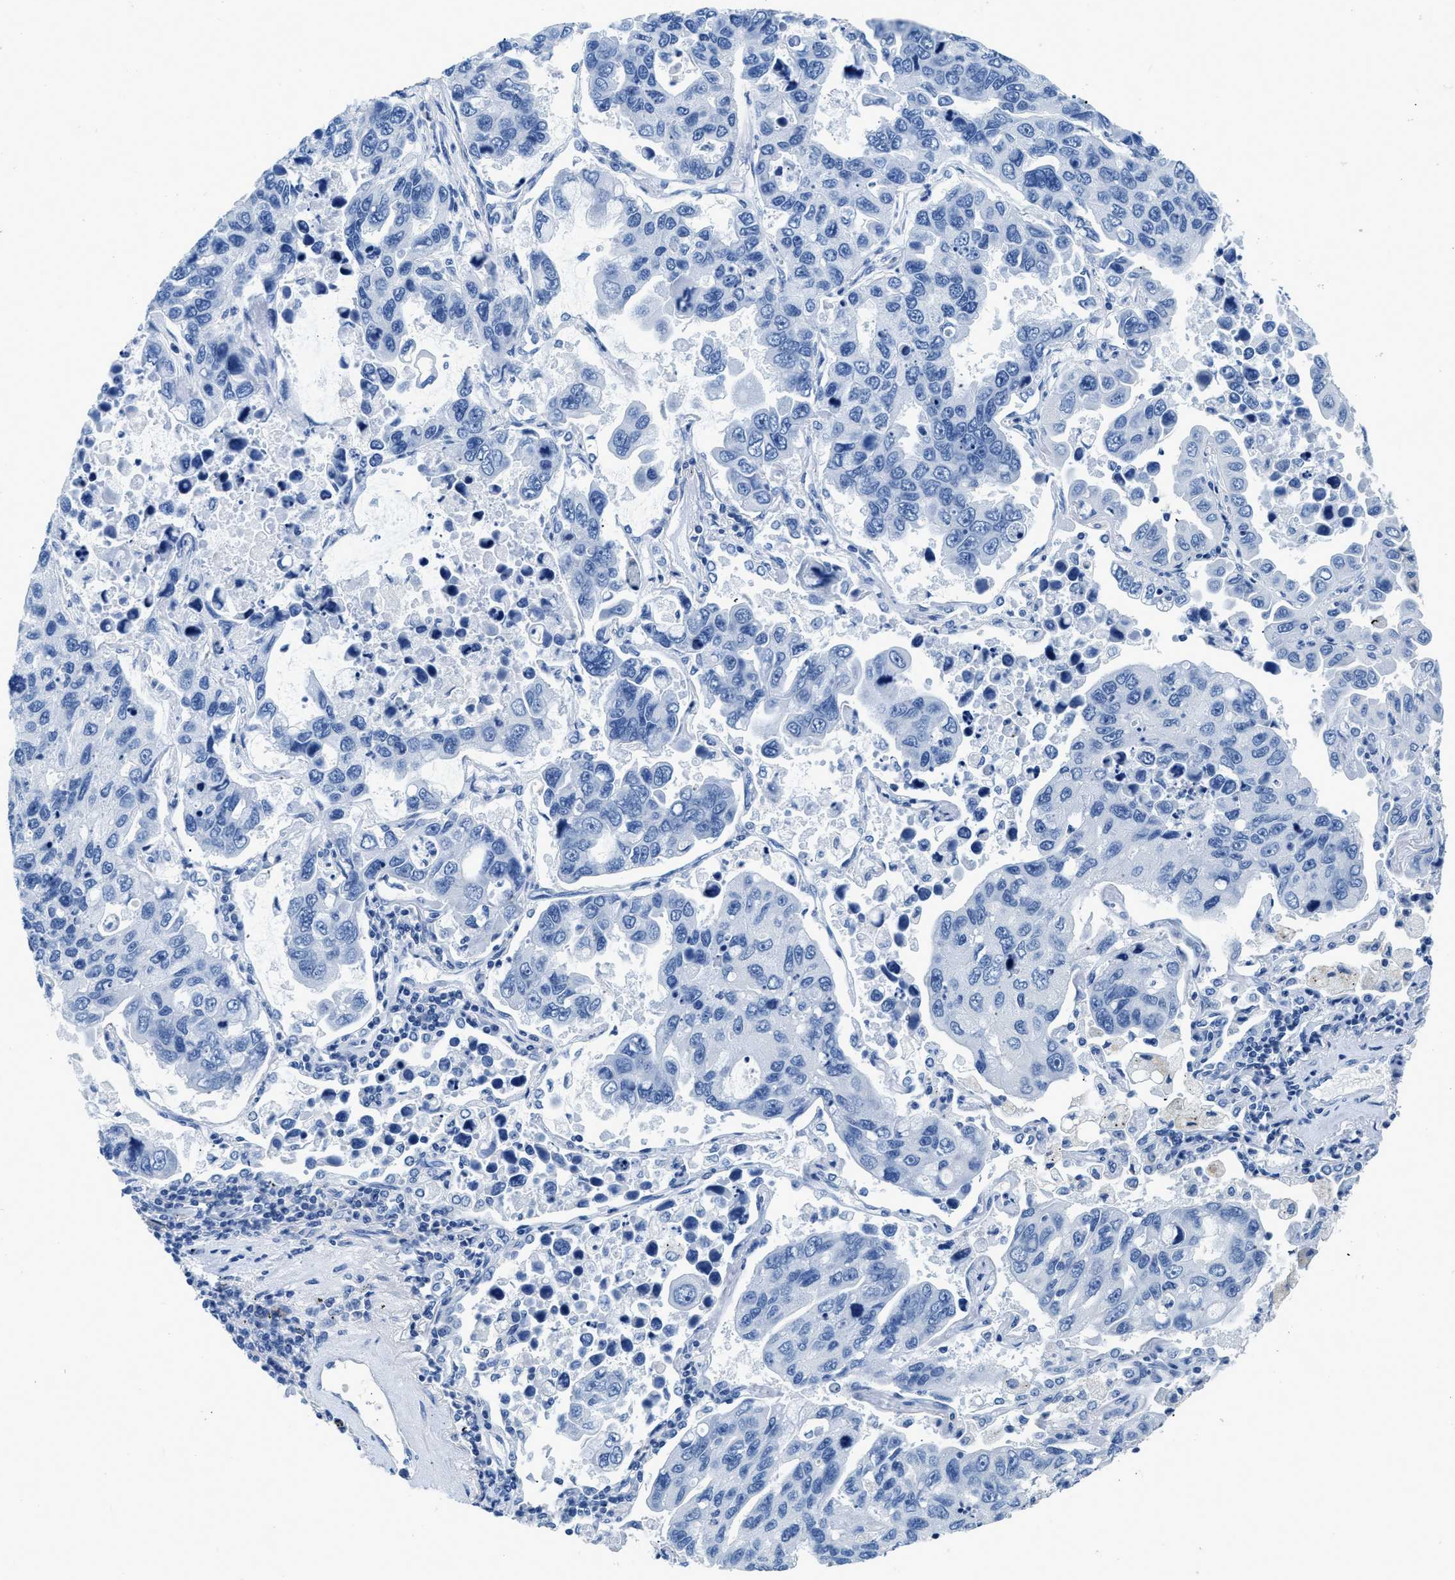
{"staining": {"intensity": "negative", "quantity": "none", "location": "none"}, "tissue": "lung cancer", "cell_type": "Tumor cells", "image_type": "cancer", "snomed": [{"axis": "morphology", "description": "Adenocarcinoma, NOS"}, {"axis": "topography", "description": "Lung"}], "caption": "High power microscopy micrograph of an immunohistochemistry histopathology image of lung cancer, revealing no significant expression in tumor cells.", "gene": "NFATC2", "patient": {"sex": "male", "age": 64}}